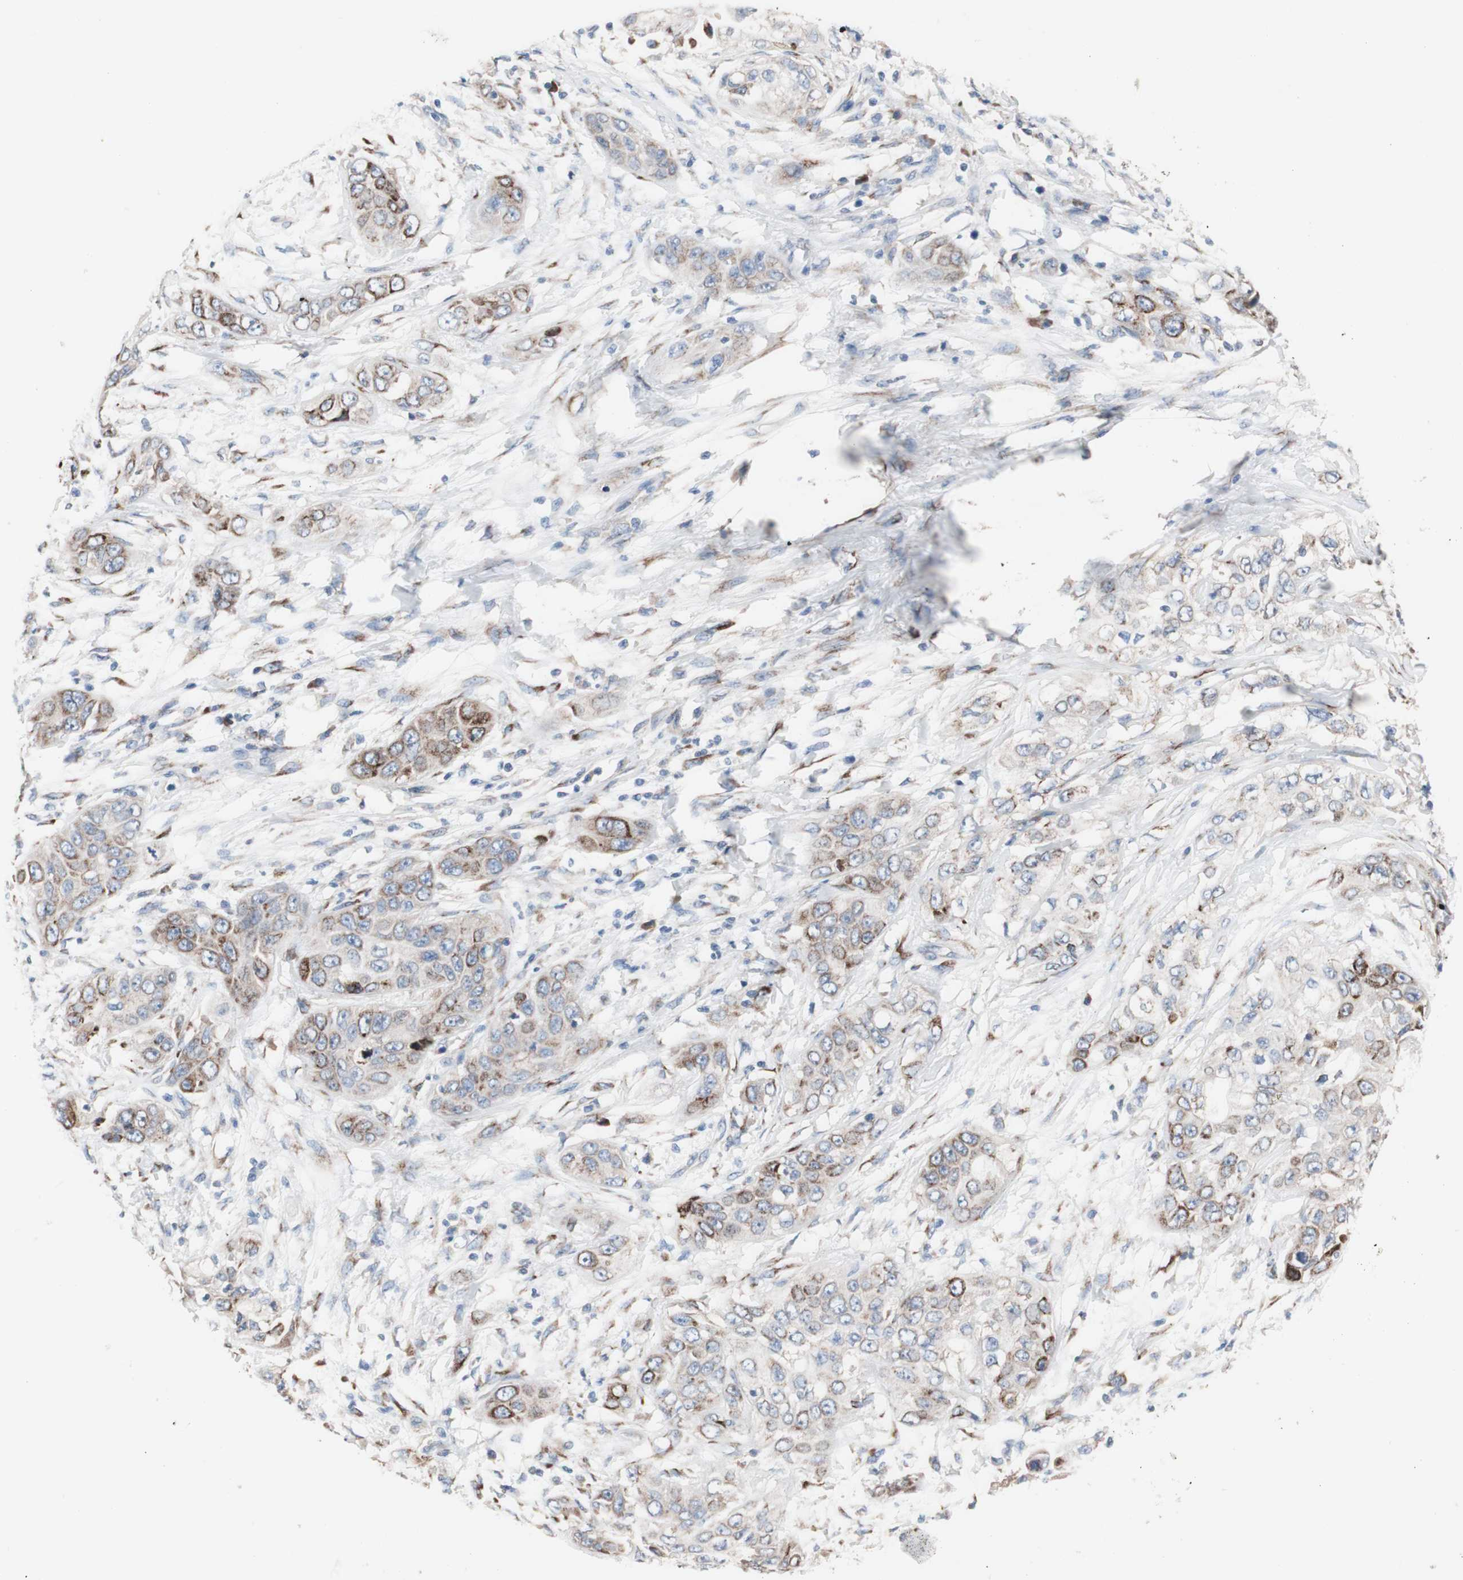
{"staining": {"intensity": "moderate", "quantity": "25%-75%", "location": "cytoplasmic/membranous"}, "tissue": "pancreatic cancer", "cell_type": "Tumor cells", "image_type": "cancer", "snomed": [{"axis": "morphology", "description": "Adenocarcinoma, NOS"}, {"axis": "topography", "description": "Pancreas"}], "caption": "Immunohistochemical staining of pancreatic cancer (adenocarcinoma) reveals medium levels of moderate cytoplasmic/membranous staining in approximately 25%-75% of tumor cells. Nuclei are stained in blue.", "gene": "AGPAT5", "patient": {"sex": "female", "age": 70}}